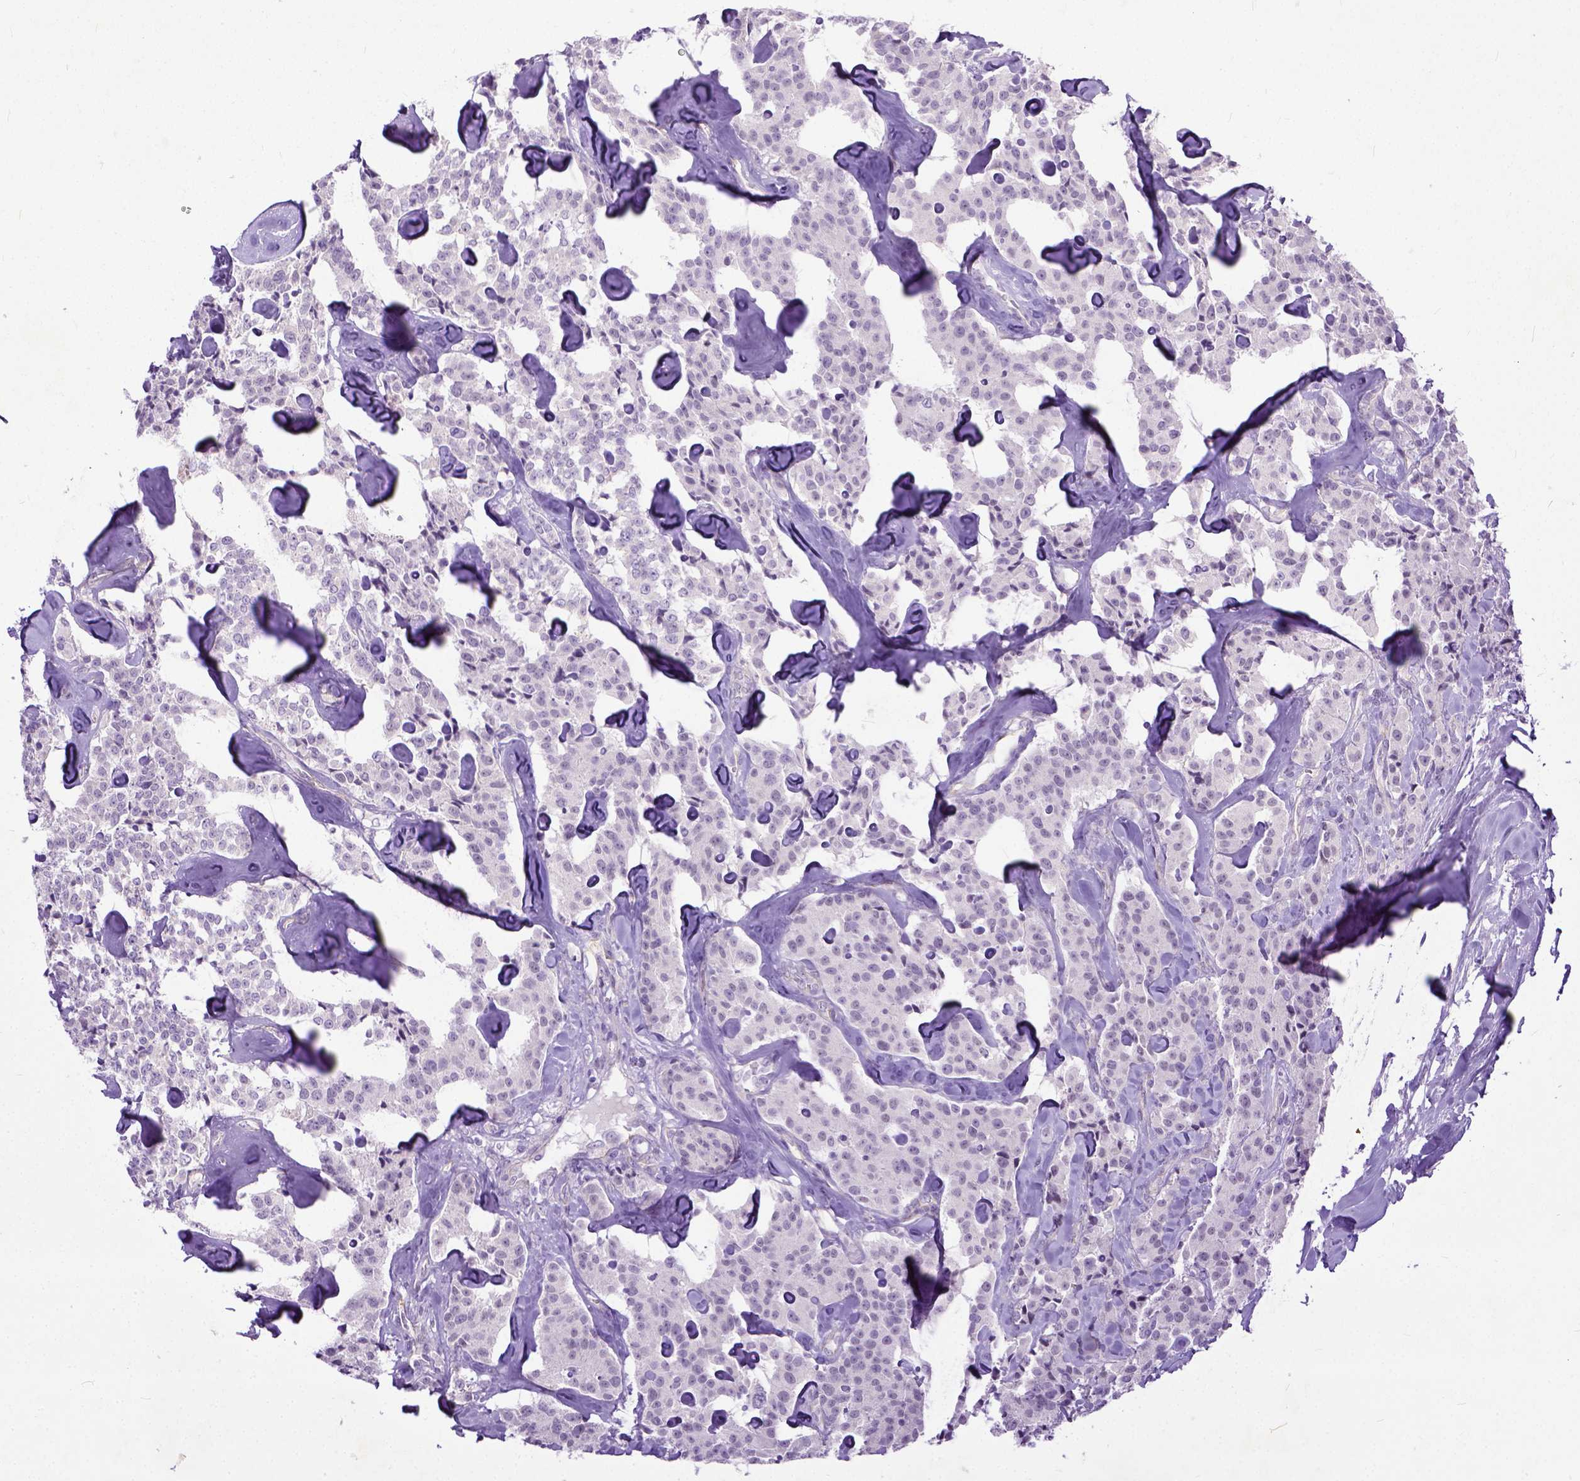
{"staining": {"intensity": "negative", "quantity": "none", "location": "none"}, "tissue": "carcinoid", "cell_type": "Tumor cells", "image_type": "cancer", "snomed": [{"axis": "morphology", "description": "Carcinoid, malignant, NOS"}, {"axis": "topography", "description": "Pancreas"}], "caption": "DAB (3,3'-diaminobenzidine) immunohistochemical staining of carcinoid (malignant) displays no significant staining in tumor cells. (Brightfield microscopy of DAB (3,3'-diaminobenzidine) immunohistochemistry at high magnification).", "gene": "ADGRF1", "patient": {"sex": "male", "age": 41}}